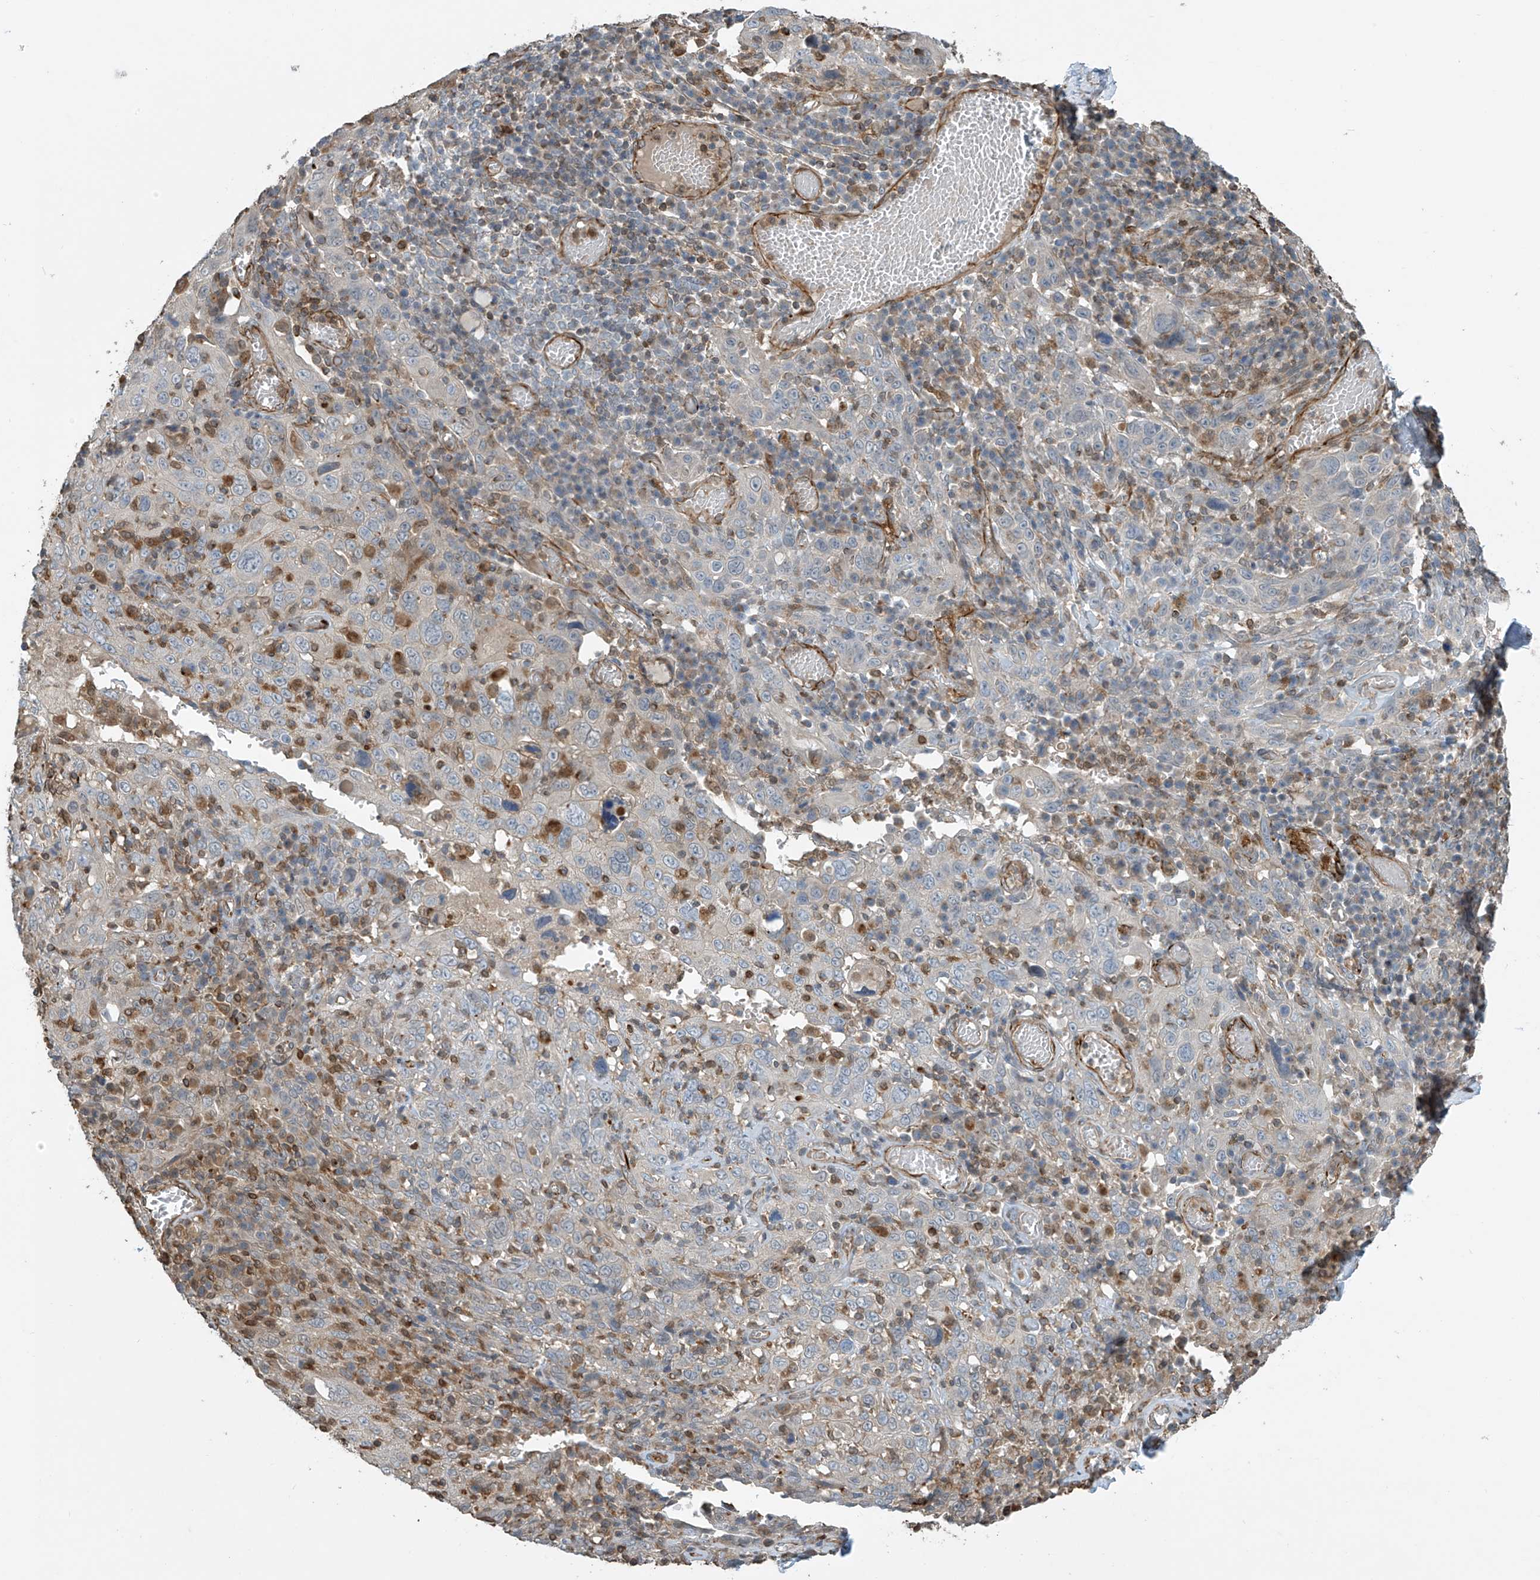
{"staining": {"intensity": "negative", "quantity": "none", "location": "none"}, "tissue": "cervical cancer", "cell_type": "Tumor cells", "image_type": "cancer", "snomed": [{"axis": "morphology", "description": "Squamous cell carcinoma, NOS"}, {"axis": "topography", "description": "Cervix"}], "caption": "This is an immunohistochemistry micrograph of human cervical cancer. There is no positivity in tumor cells.", "gene": "SH3BGRL3", "patient": {"sex": "female", "age": 46}}